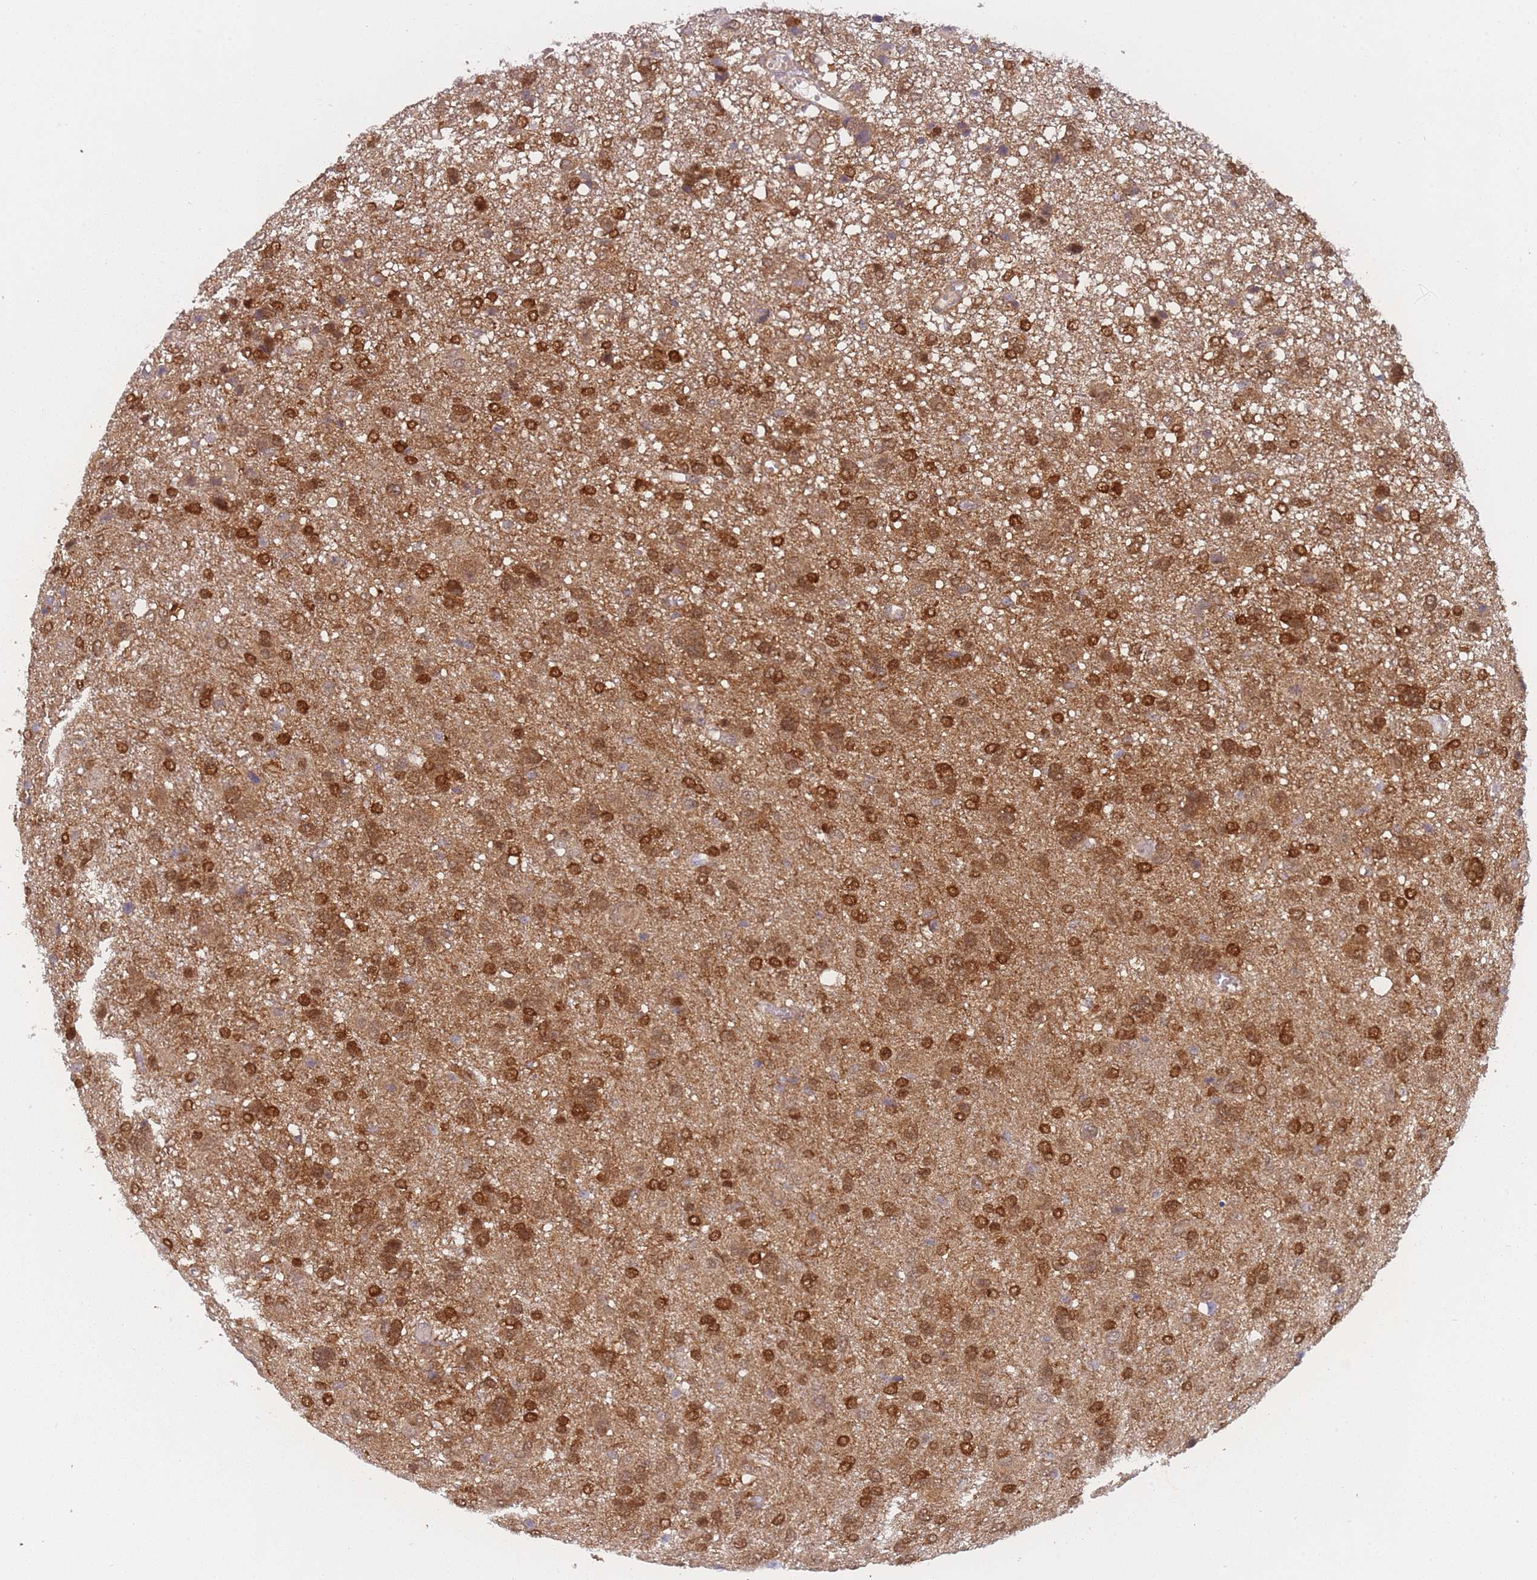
{"staining": {"intensity": "strong", "quantity": ">75%", "location": "cytoplasmic/membranous,nuclear"}, "tissue": "glioma", "cell_type": "Tumor cells", "image_type": "cancer", "snomed": [{"axis": "morphology", "description": "Glioma, malignant, High grade"}, {"axis": "topography", "description": "Brain"}], "caption": "An immunohistochemistry histopathology image of tumor tissue is shown. Protein staining in brown highlights strong cytoplasmic/membranous and nuclear positivity in glioma within tumor cells.", "gene": "MRI1", "patient": {"sex": "female", "age": 59}}